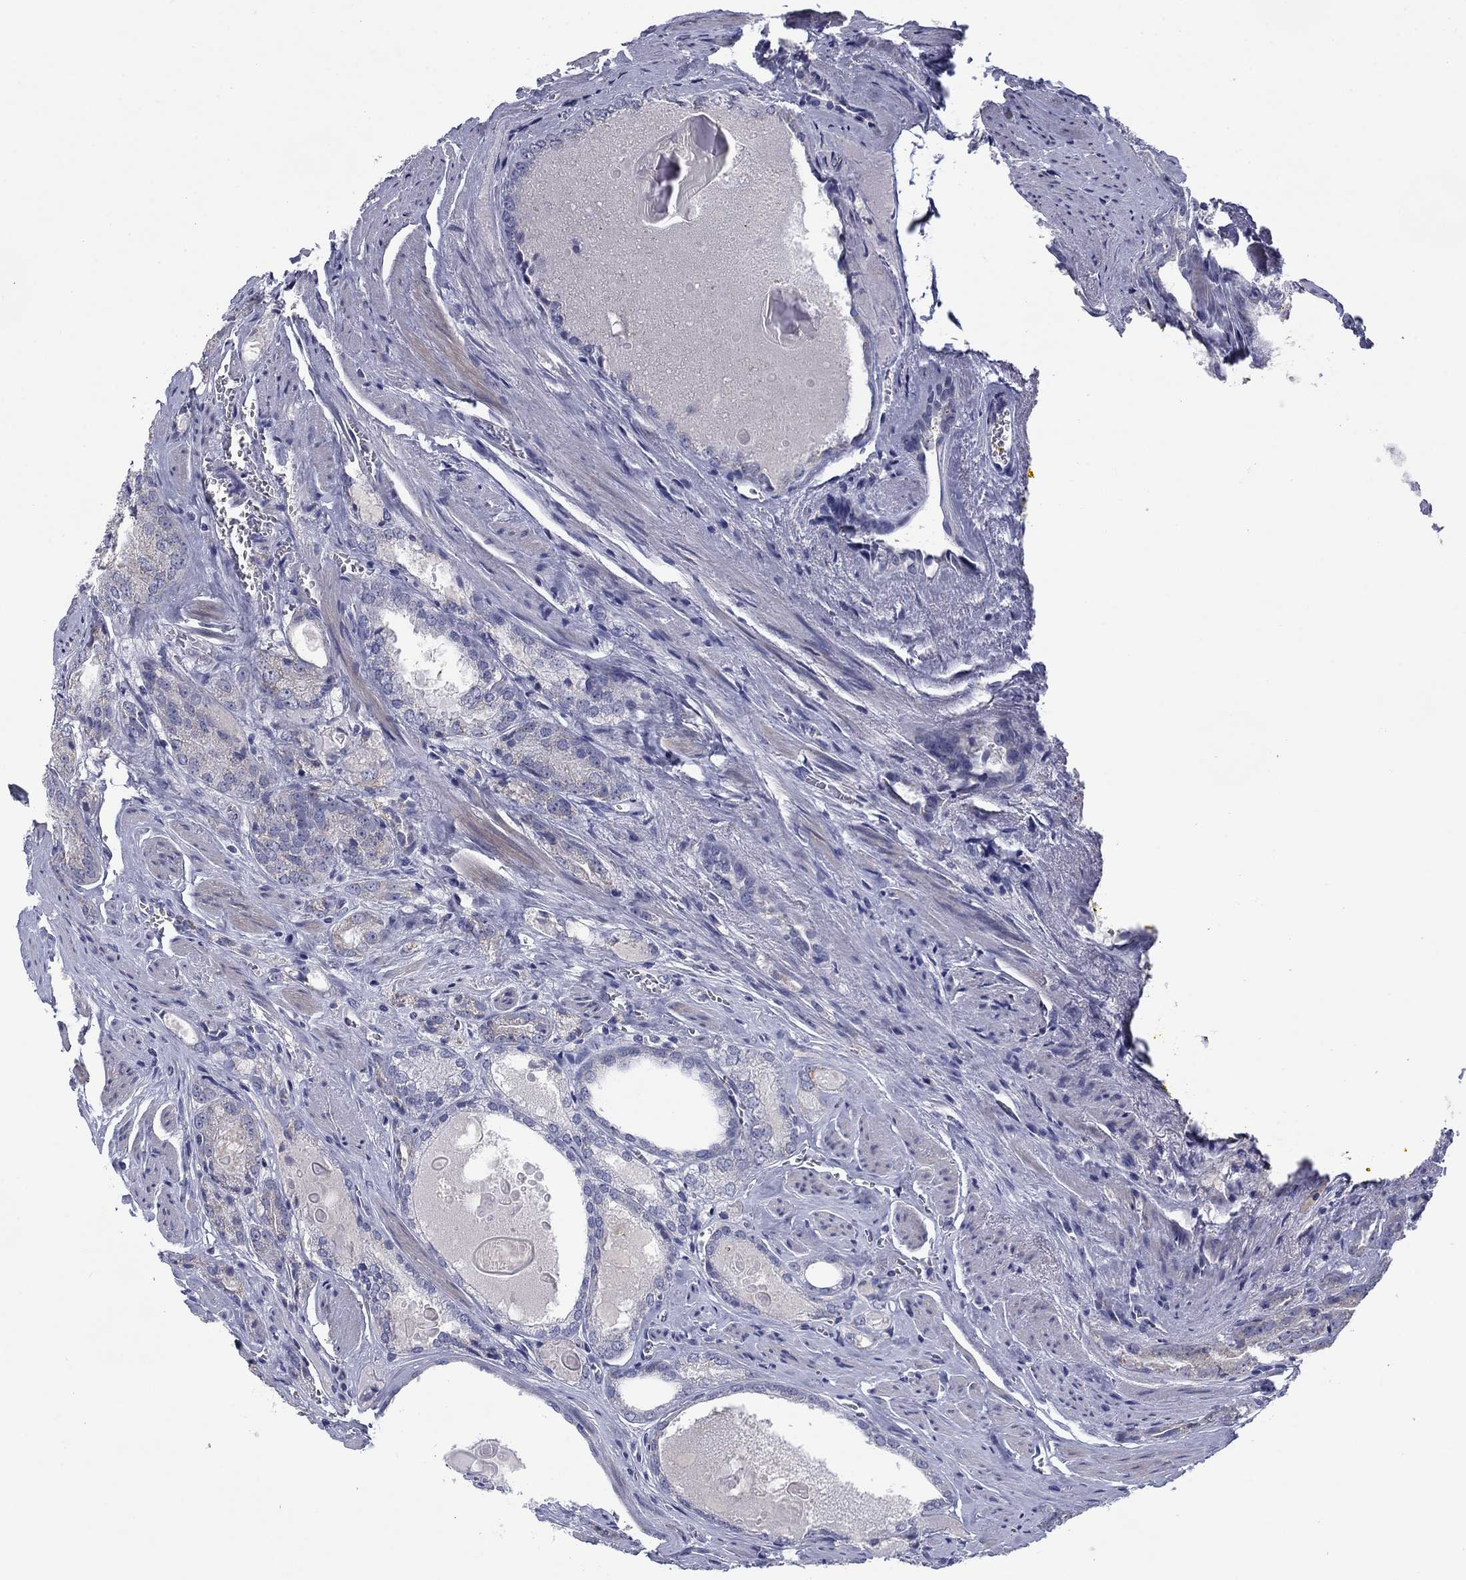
{"staining": {"intensity": "negative", "quantity": "none", "location": "none"}, "tissue": "prostate cancer", "cell_type": "Tumor cells", "image_type": "cancer", "snomed": [{"axis": "morphology", "description": "Adenocarcinoma, NOS"}, {"axis": "morphology", "description": "Adenocarcinoma, High grade"}, {"axis": "topography", "description": "Prostate"}], "caption": "Immunohistochemistry (IHC) of human prostate adenocarcinoma exhibits no expression in tumor cells.", "gene": "FRK", "patient": {"sex": "male", "age": 70}}